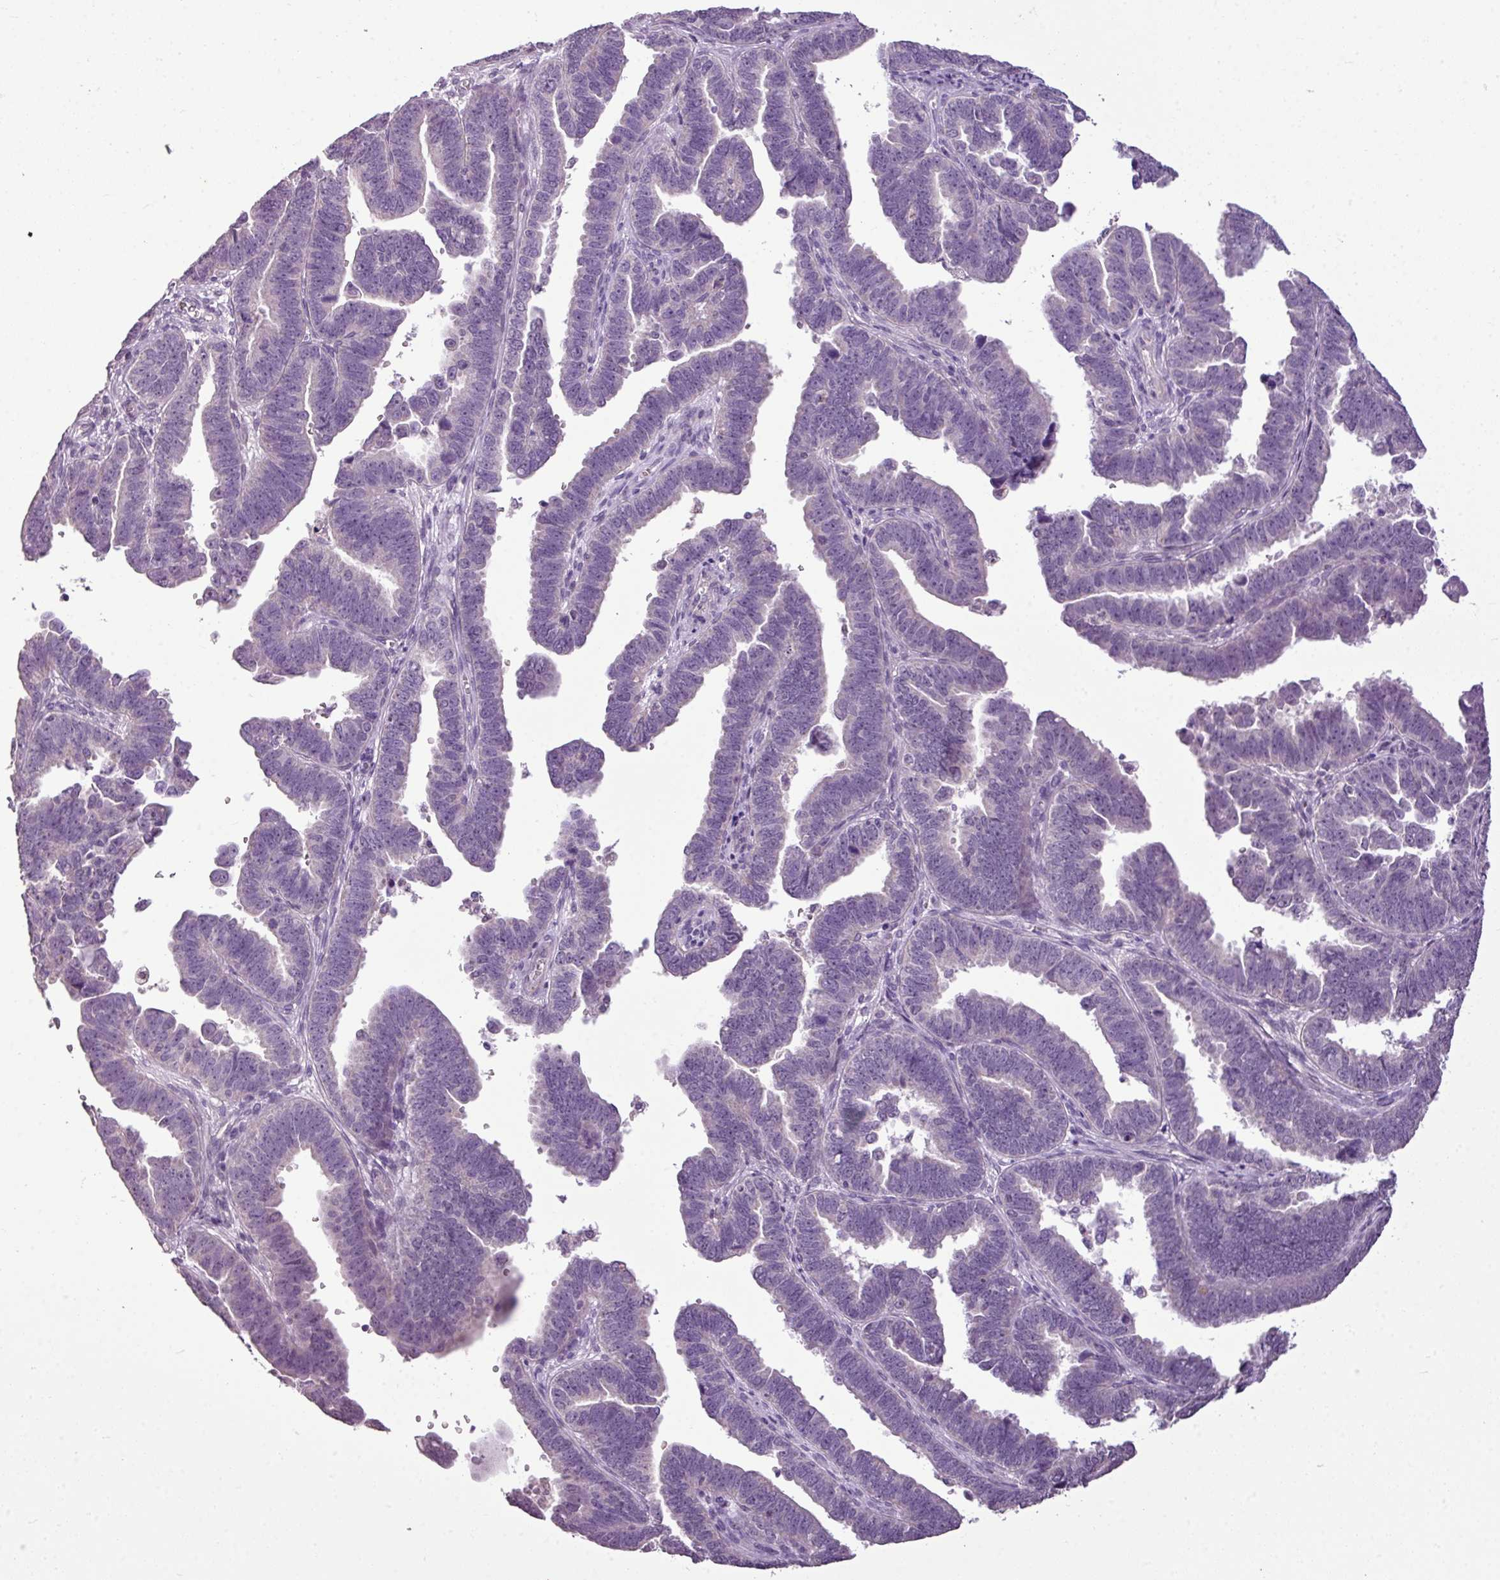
{"staining": {"intensity": "negative", "quantity": "none", "location": "none"}, "tissue": "endometrial cancer", "cell_type": "Tumor cells", "image_type": "cancer", "snomed": [{"axis": "morphology", "description": "Adenocarcinoma, NOS"}, {"axis": "topography", "description": "Endometrium"}], "caption": "Tumor cells are negative for protein expression in human endometrial cancer. (Brightfield microscopy of DAB IHC at high magnification).", "gene": "ALDH2", "patient": {"sex": "female", "age": 75}}